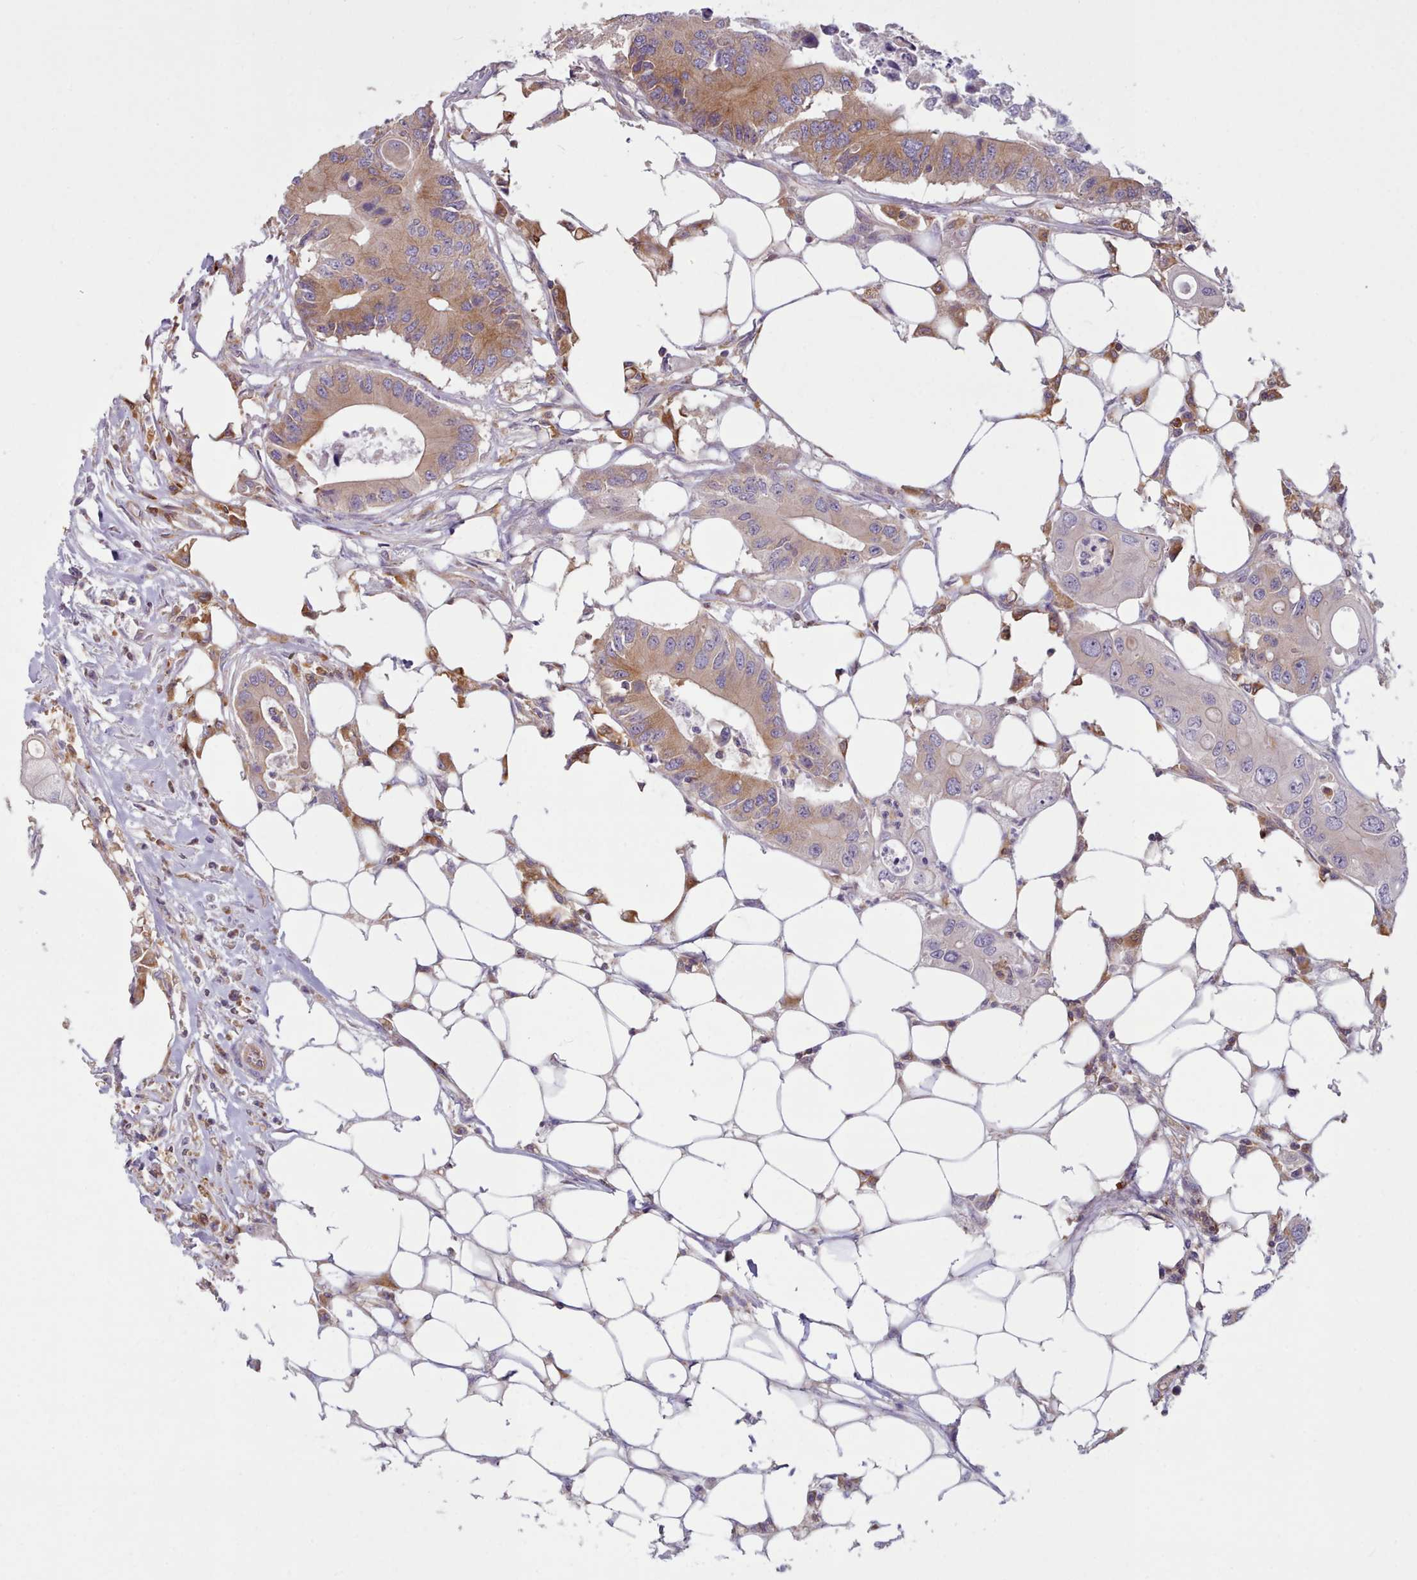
{"staining": {"intensity": "moderate", "quantity": ">75%", "location": "cytoplasmic/membranous"}, "tissue": "colorectal cancer", "cell_type": "Tumor cells", "image_type": "cancer", "snomed": [{"axis": "morphology", "description": "Adenocarcinoma, NOS"}, {"axis": "topography", "description": "Colon"}], "caption": "Colorectal adenocarcinoma tissue demonstrates moderate cytoplasmic/membranous staining in approximately >75% of tumor cells", "gene": "CRYBG1", "patient": {"sex": "male", "age": 71}}